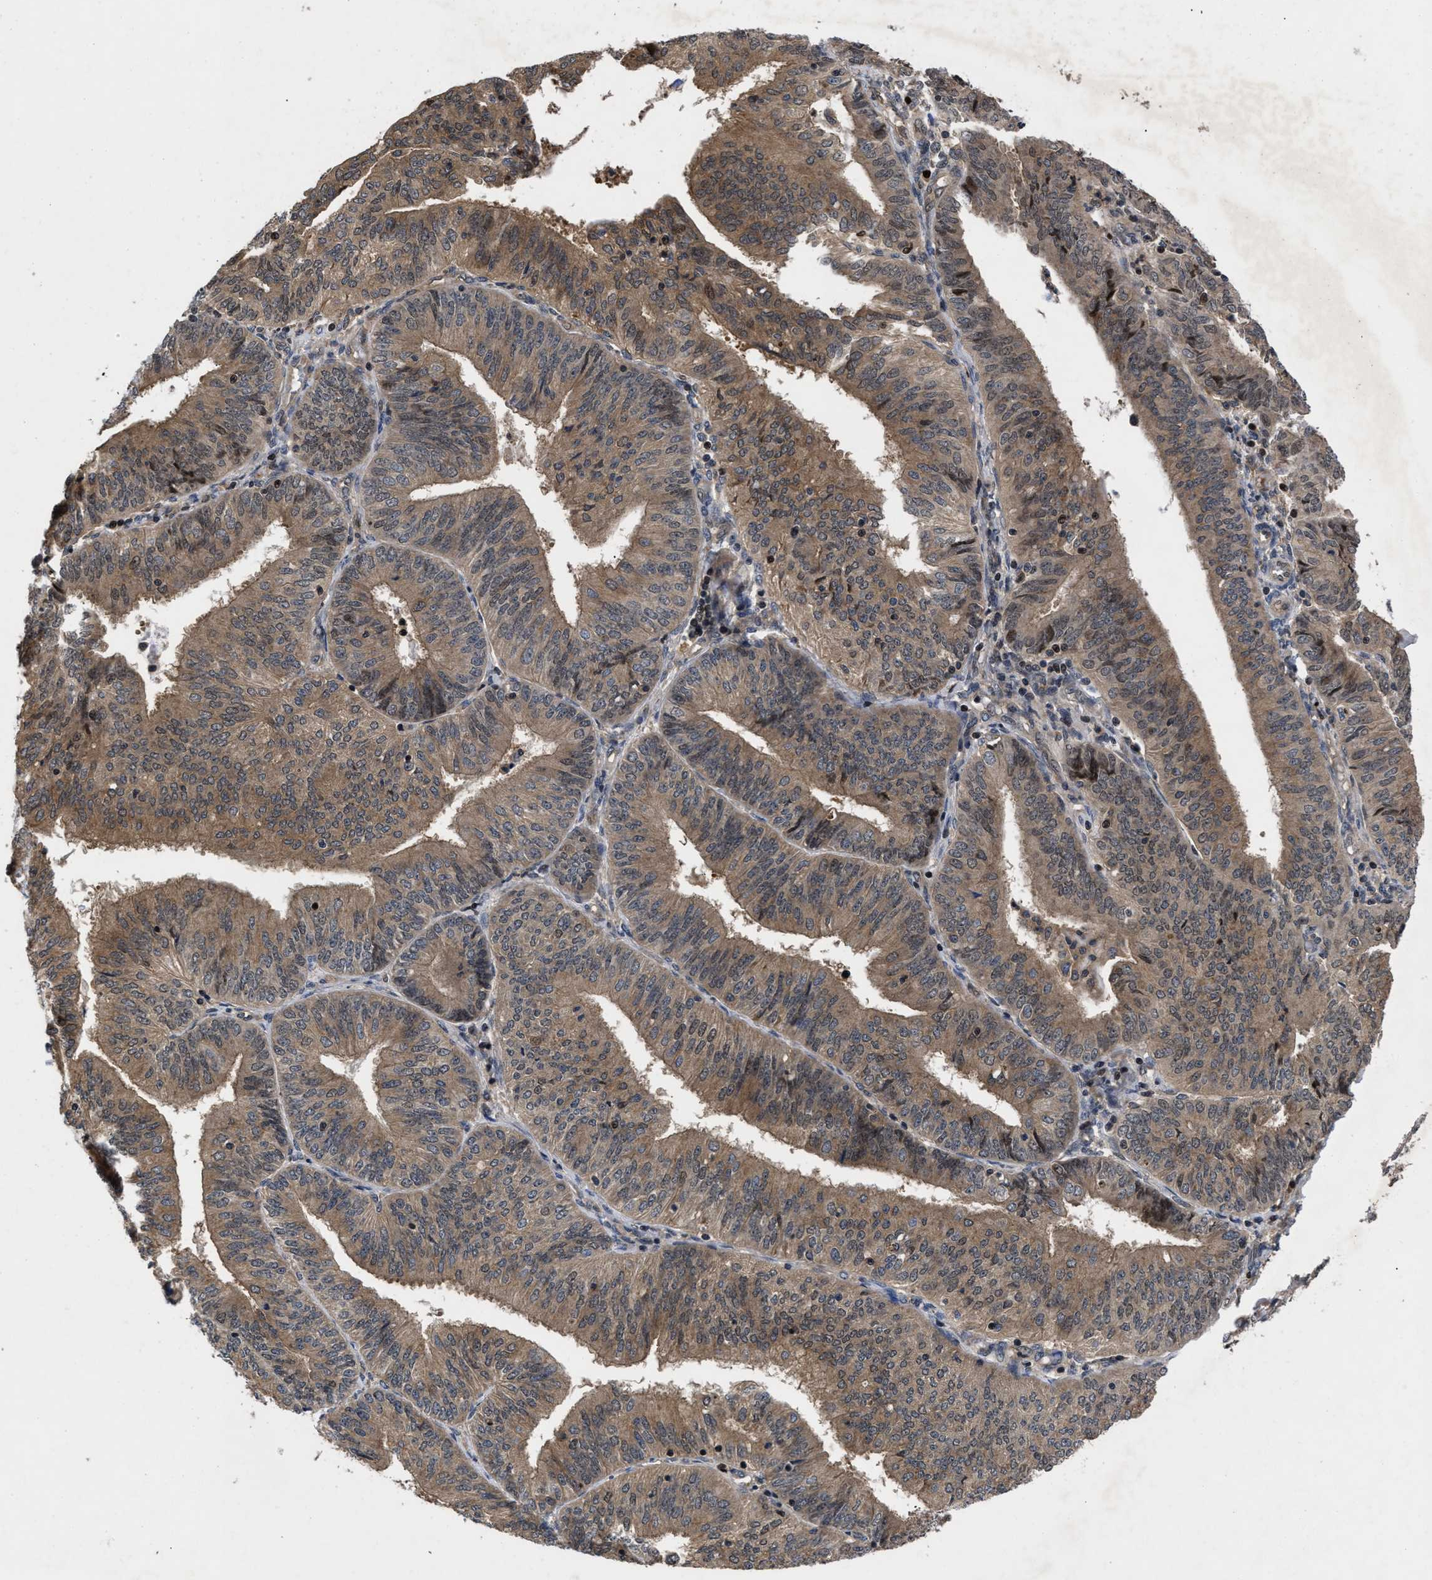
{"staining": {"intensity": "moderate", "quantity": ">75%", "location": "cytoplasmic/membranous"}, "tissue": "endometrial cancer", "cell_type": "Tumor cells", "image_type": "cancer", "snomed": [{"axis": "morphology", "description": "Adenocarcinoma, NOS"}, {"axis": "topography", "description": "Endometrium"}], "caption": "Protein analysis of endometrial cancer tissue exhibits moderate cytoplasmic/membranous expression in about >75% of tumor cells.", "gene": "FAM200A", "patient": {"sex": "female", "age": 58}}